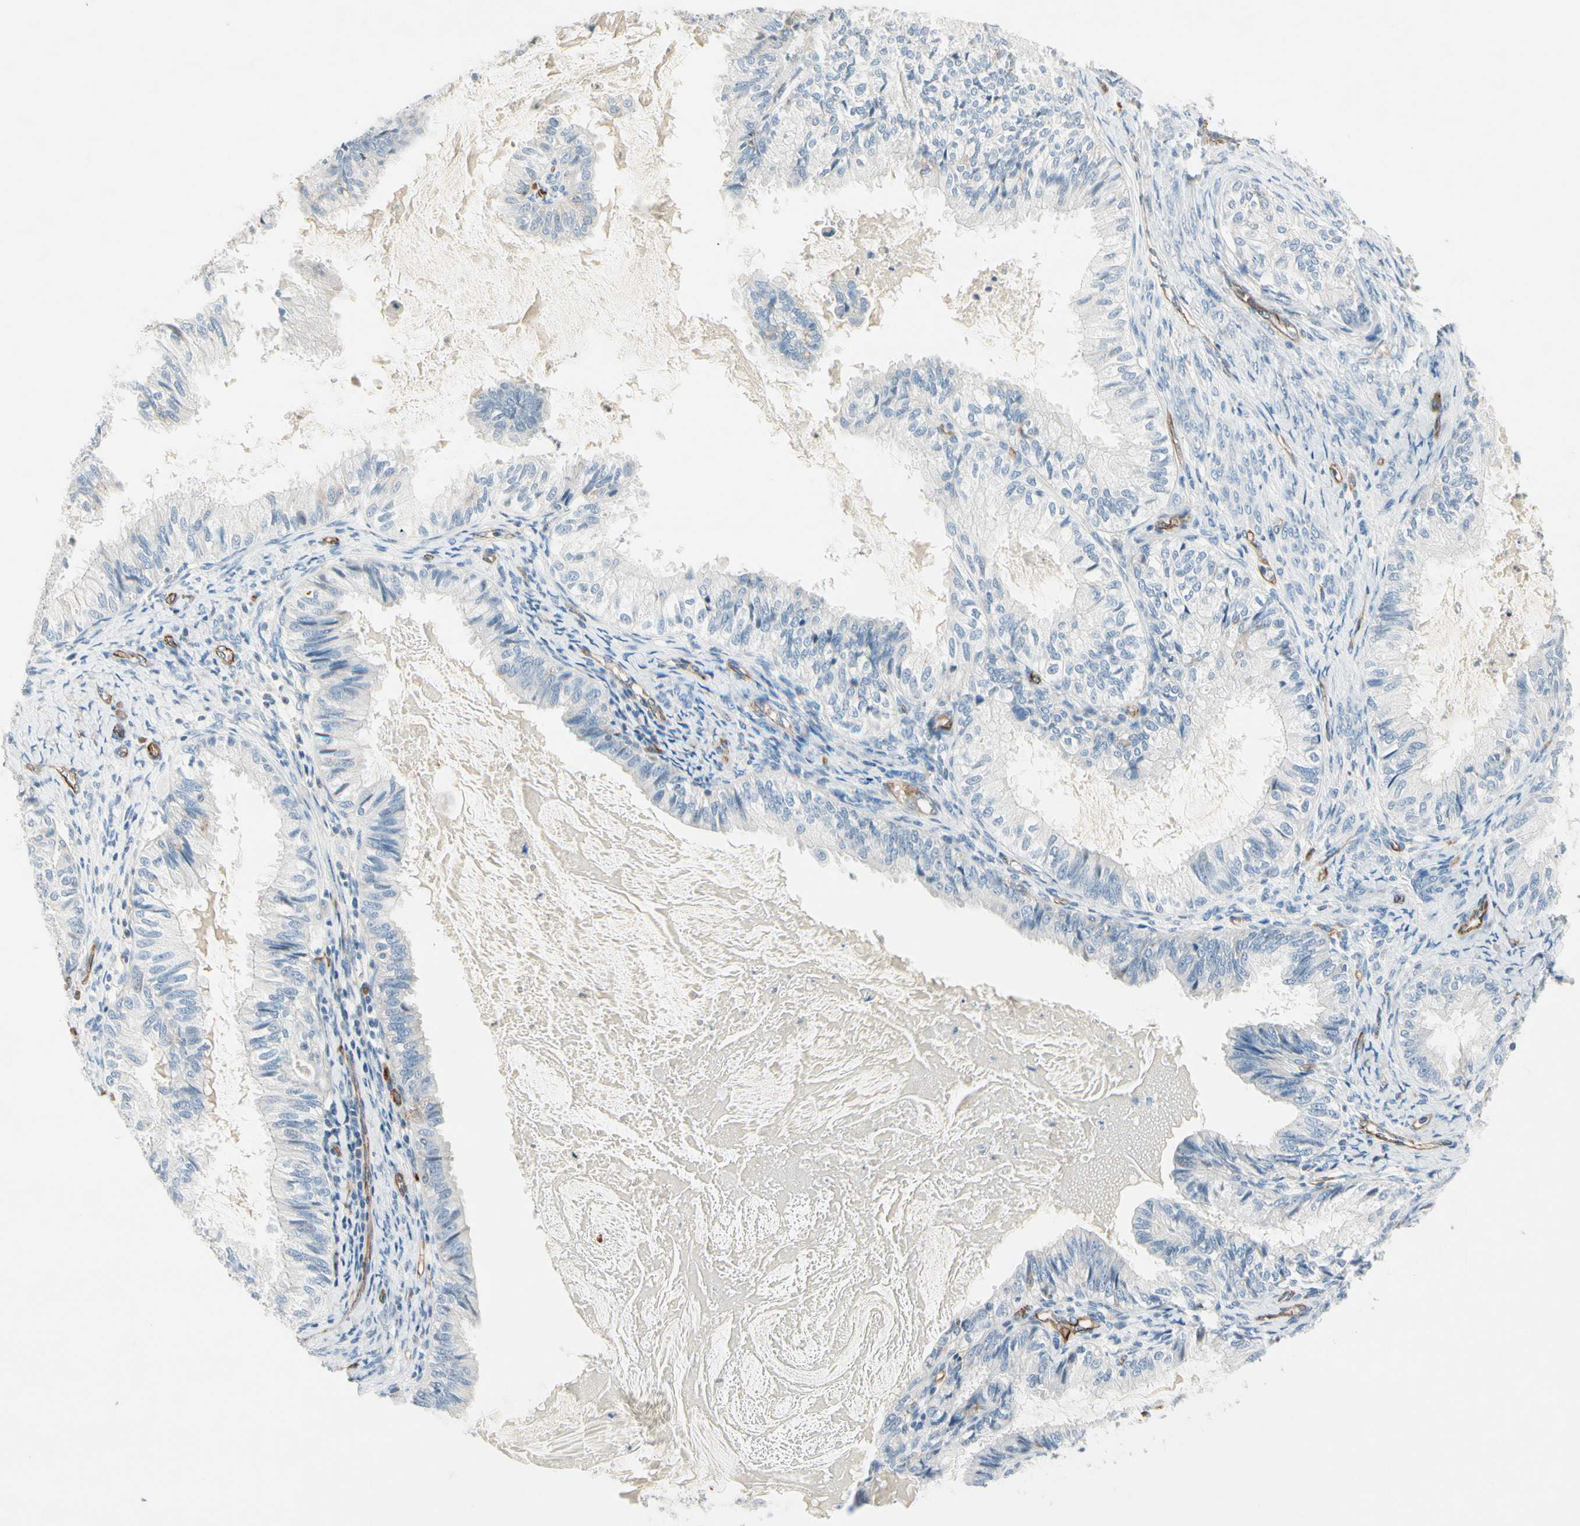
{"staining": {"intensity": "negative", "quantity": "none", "location": "none"}, "tissue": "cervical cancer", "cell_type": "Tumor cells", "image_type": "cancer", "snomed": [{"axis": "morphology", "description": "Normal tissue, NOS"}, {"axis": "morphology", "description": "Adenocarcinoma, NOS"}, {"axis": "topography", "description": "Cervix"}, {"axis": "topography", "description": "Endometrium"}], "caption": "Tumor cells are negative for protein expression in human cervical adenocarcinoma.", "gene": "CD93", "patient": {"sex": "female", "age": 86}}